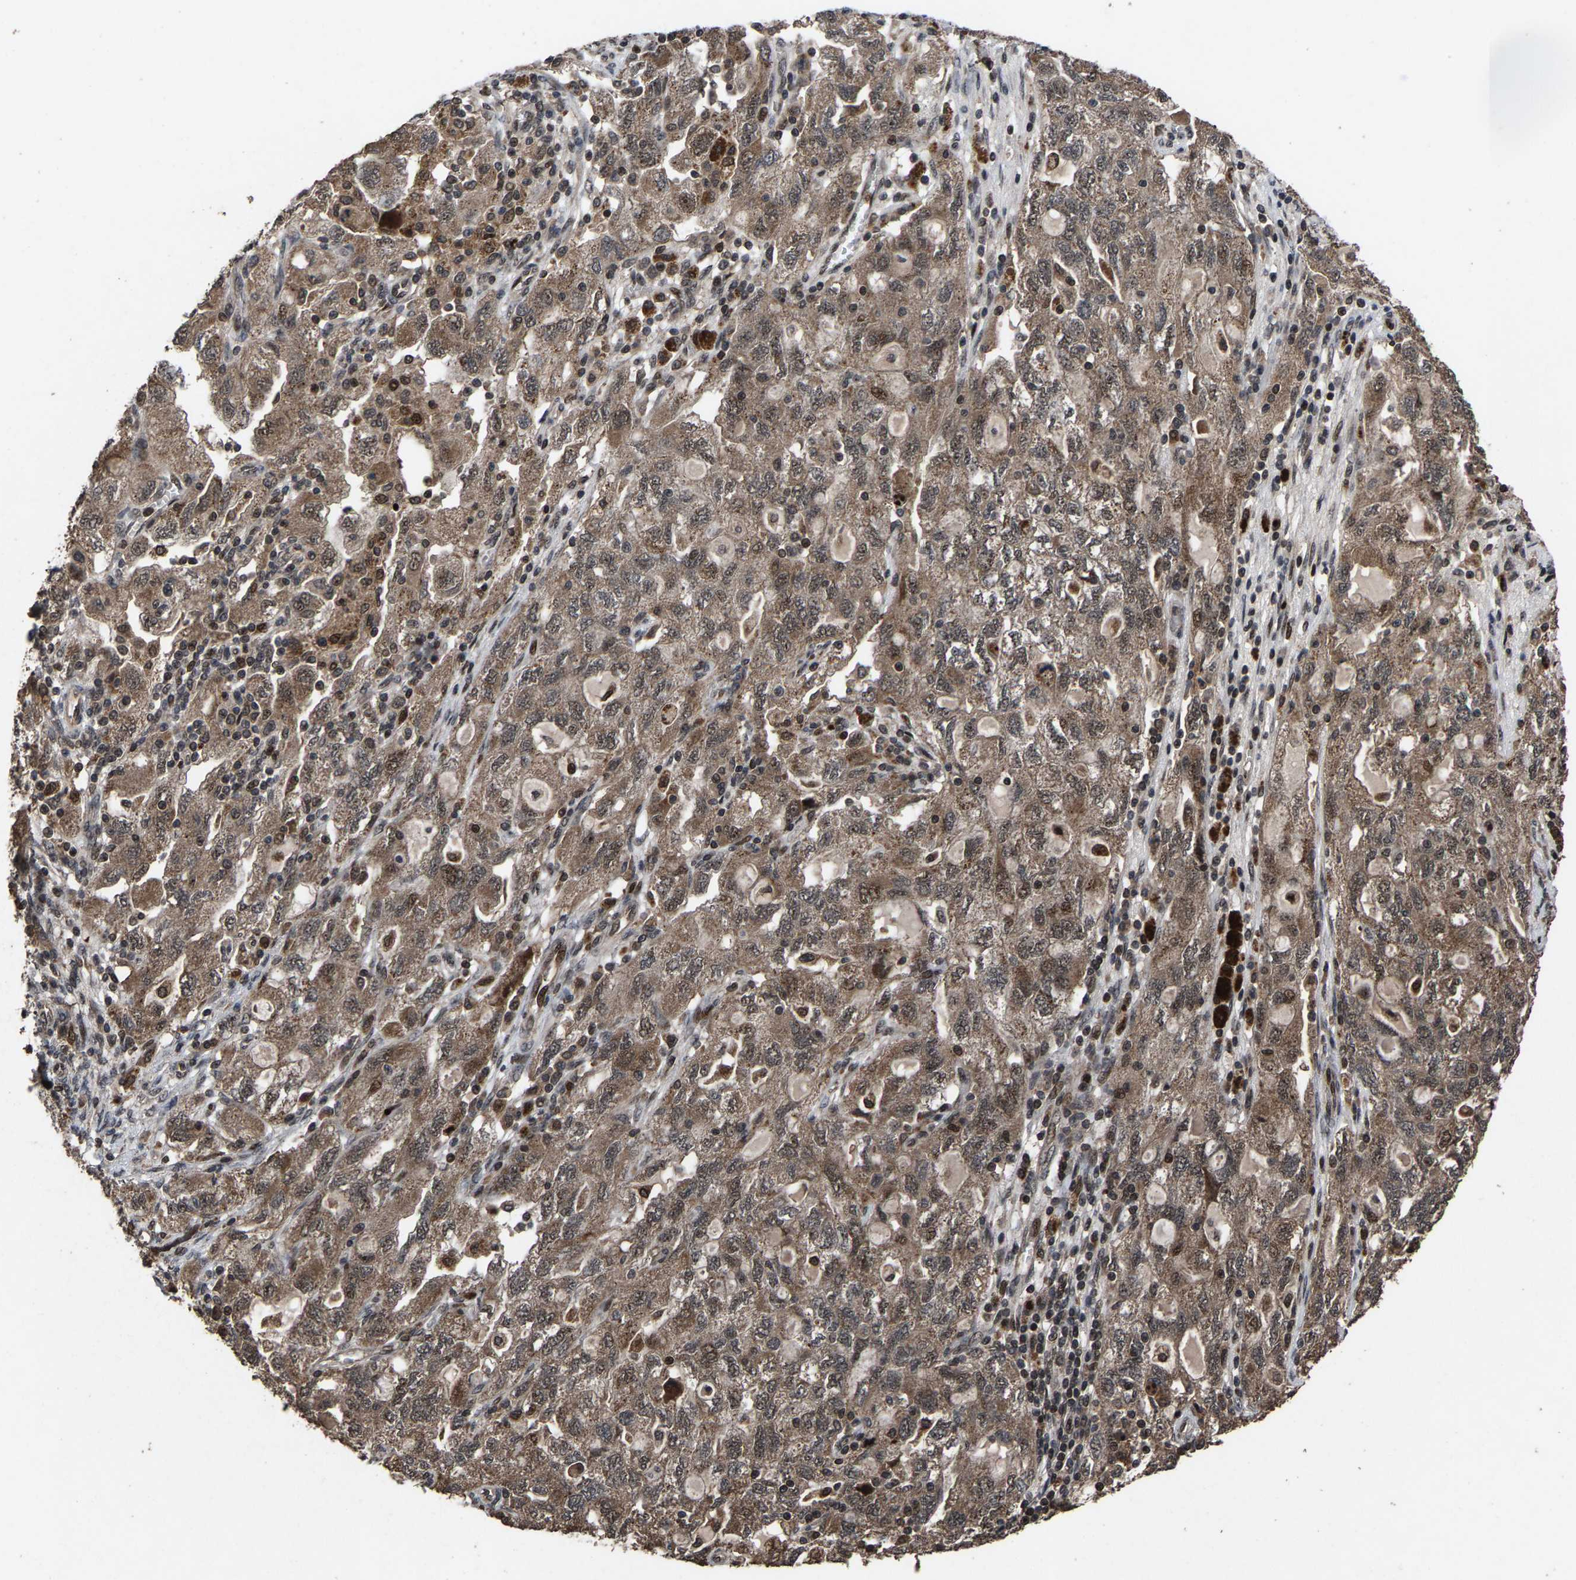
{"staining": {"intensity": "moderate", "quantity": ">75%", "location": "cytoplasmic/membranous"}, "tissue": "ovarian cancer", "cell_type": "Tumor cells", "image_type": "cancer", "snomed": [{"axis": "morphology", "description": "Carcinoma, NOS"}, {"axis": "morphology", "description": "Cystadenocarcinoma, serous, NOS"}, {"axis": "topography", "description": "Ovary"}], "caption": "Immunohistochemistry (IHC) (DAB) staining of human ovarian carcinoma shows moderate cytoplasmic/membranous protein expression in about >75% of tumor cells. The staining was performed using DAB (3,3'-diaminobenzidine) to visualize the protein expression in brown, while the nuclei were stained in blue with hematoxylin (Magnification: 20x).", "gene": "HAUS6", "patient": {"sex": "female", "age": 69}}